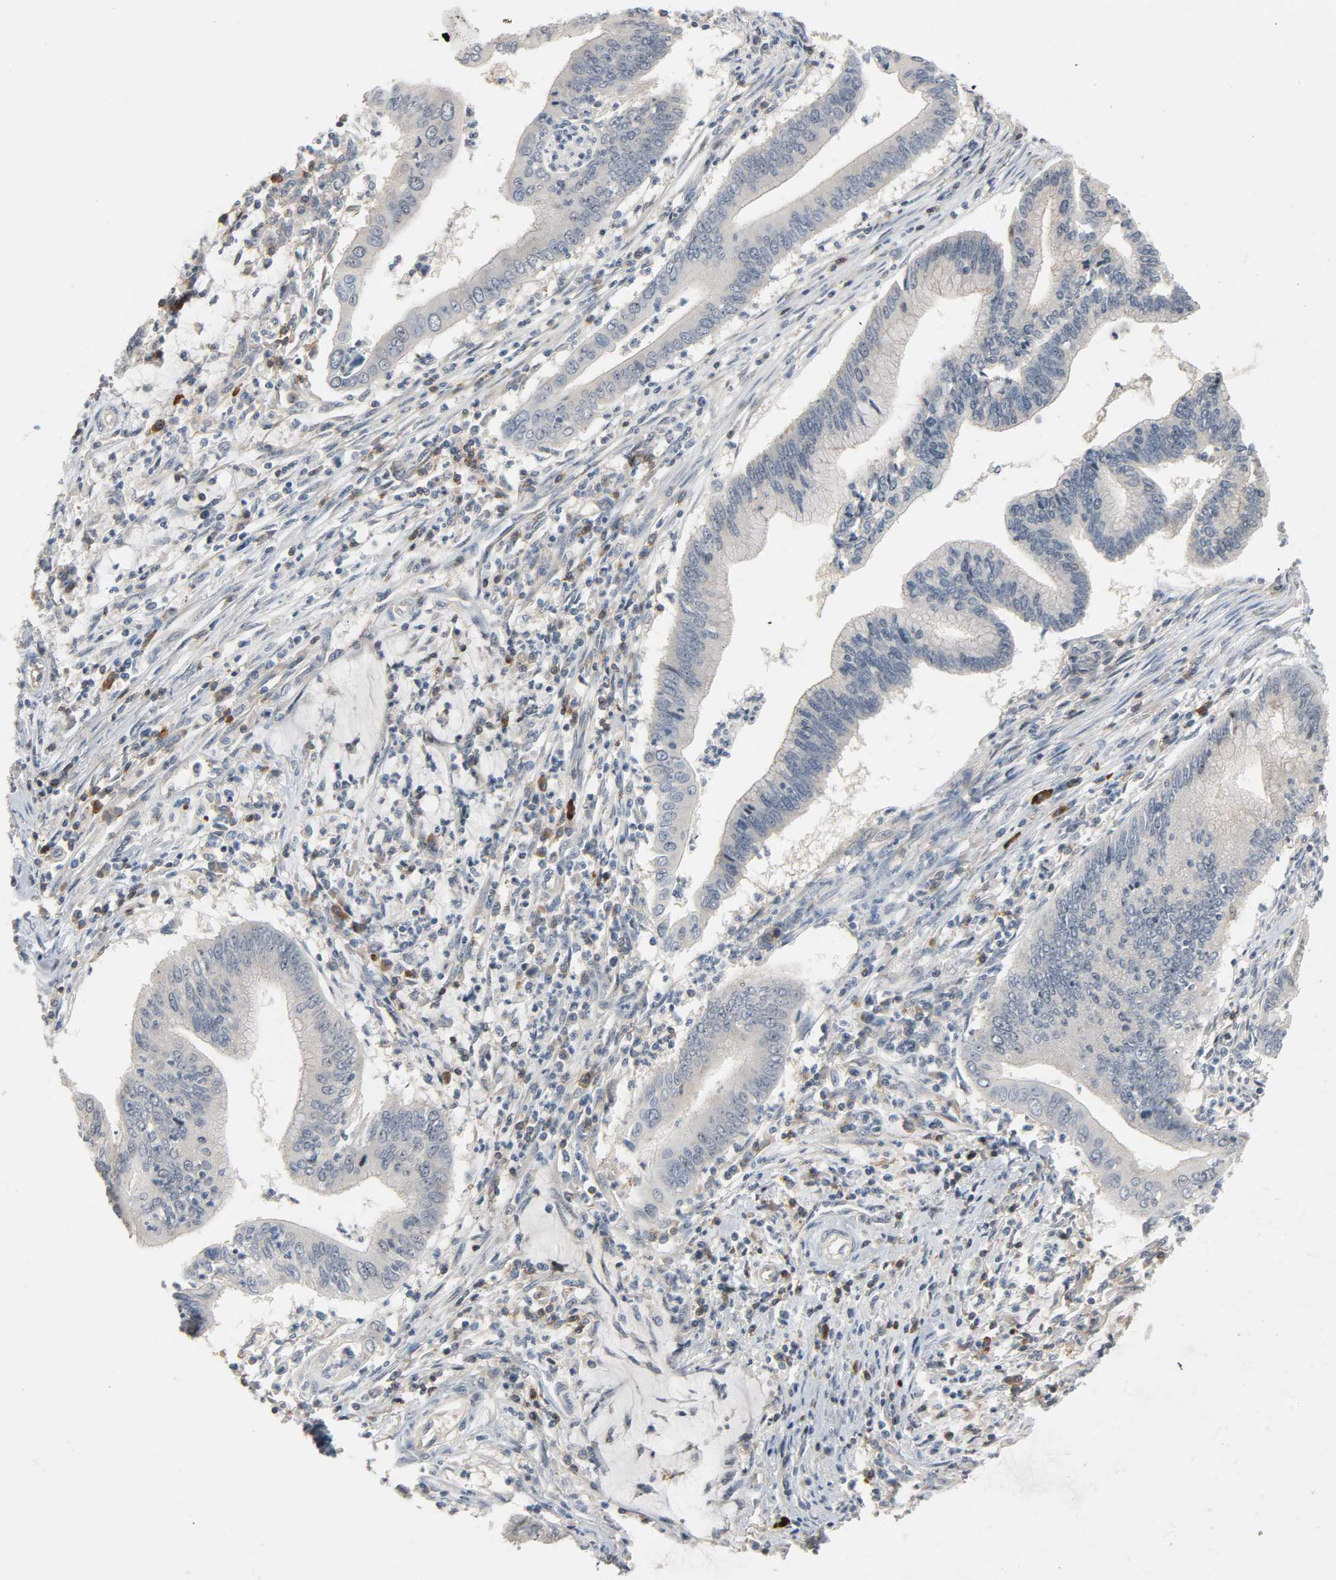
{"staining": {"intensity": "negative", "quantity": "none", "location": "none"}, "tissue": "cervical cancer", "cell_type": "Tumor cells", "image_type": "cancer", "snomed": [{"axis": "morphology", "description": "Adenocarcinoma, NOS"}, {"axis": "topography", "description": "Cervix"}], "caption": "A micrograph of human cervical adenocarcinoma is negative for staining in tumor cells.", "gene": "CD4", "patient": {"sex": "female", "age": 36}}